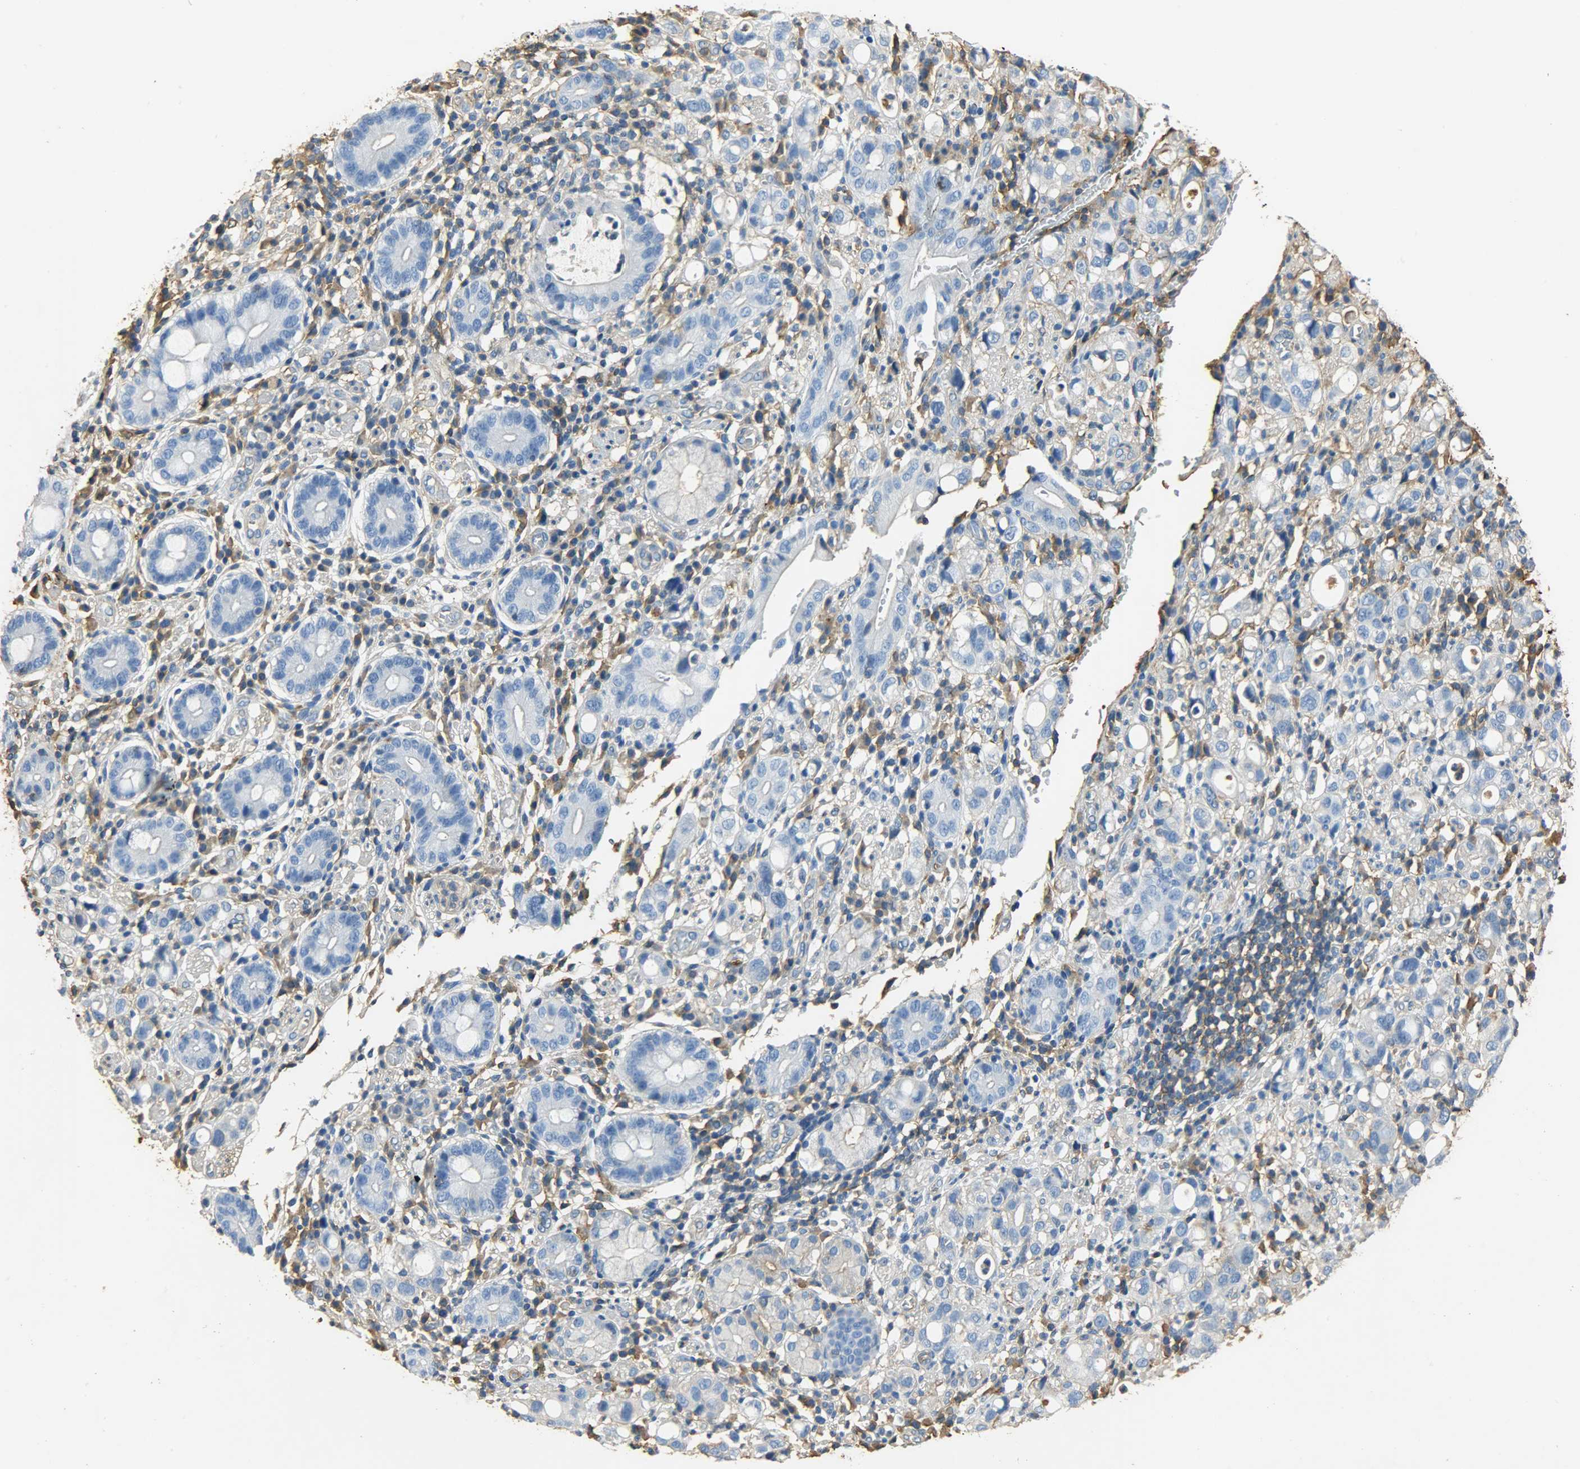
{"staining": {"intensity": "negative", "quantity": "none", "location": "none"}, "tissue": "stomach cancer", "cell_type": "Tumor cells", "image_type": "cancer", "snomed": [{"axis": "morphology", "description": "Adenocarcinoma, NOS"}, {"axis": "topography", "description": "Stomach"}], "caption": "Tumor cells show no significant expression in stomach cancer (adenocarcinoma). (DAB (3,3'-diaminobenzidine) immunohistochemistry (IHC), high magnification).", "gene": "ANXA6", "patient": {"sex": "female", "age": 75}}